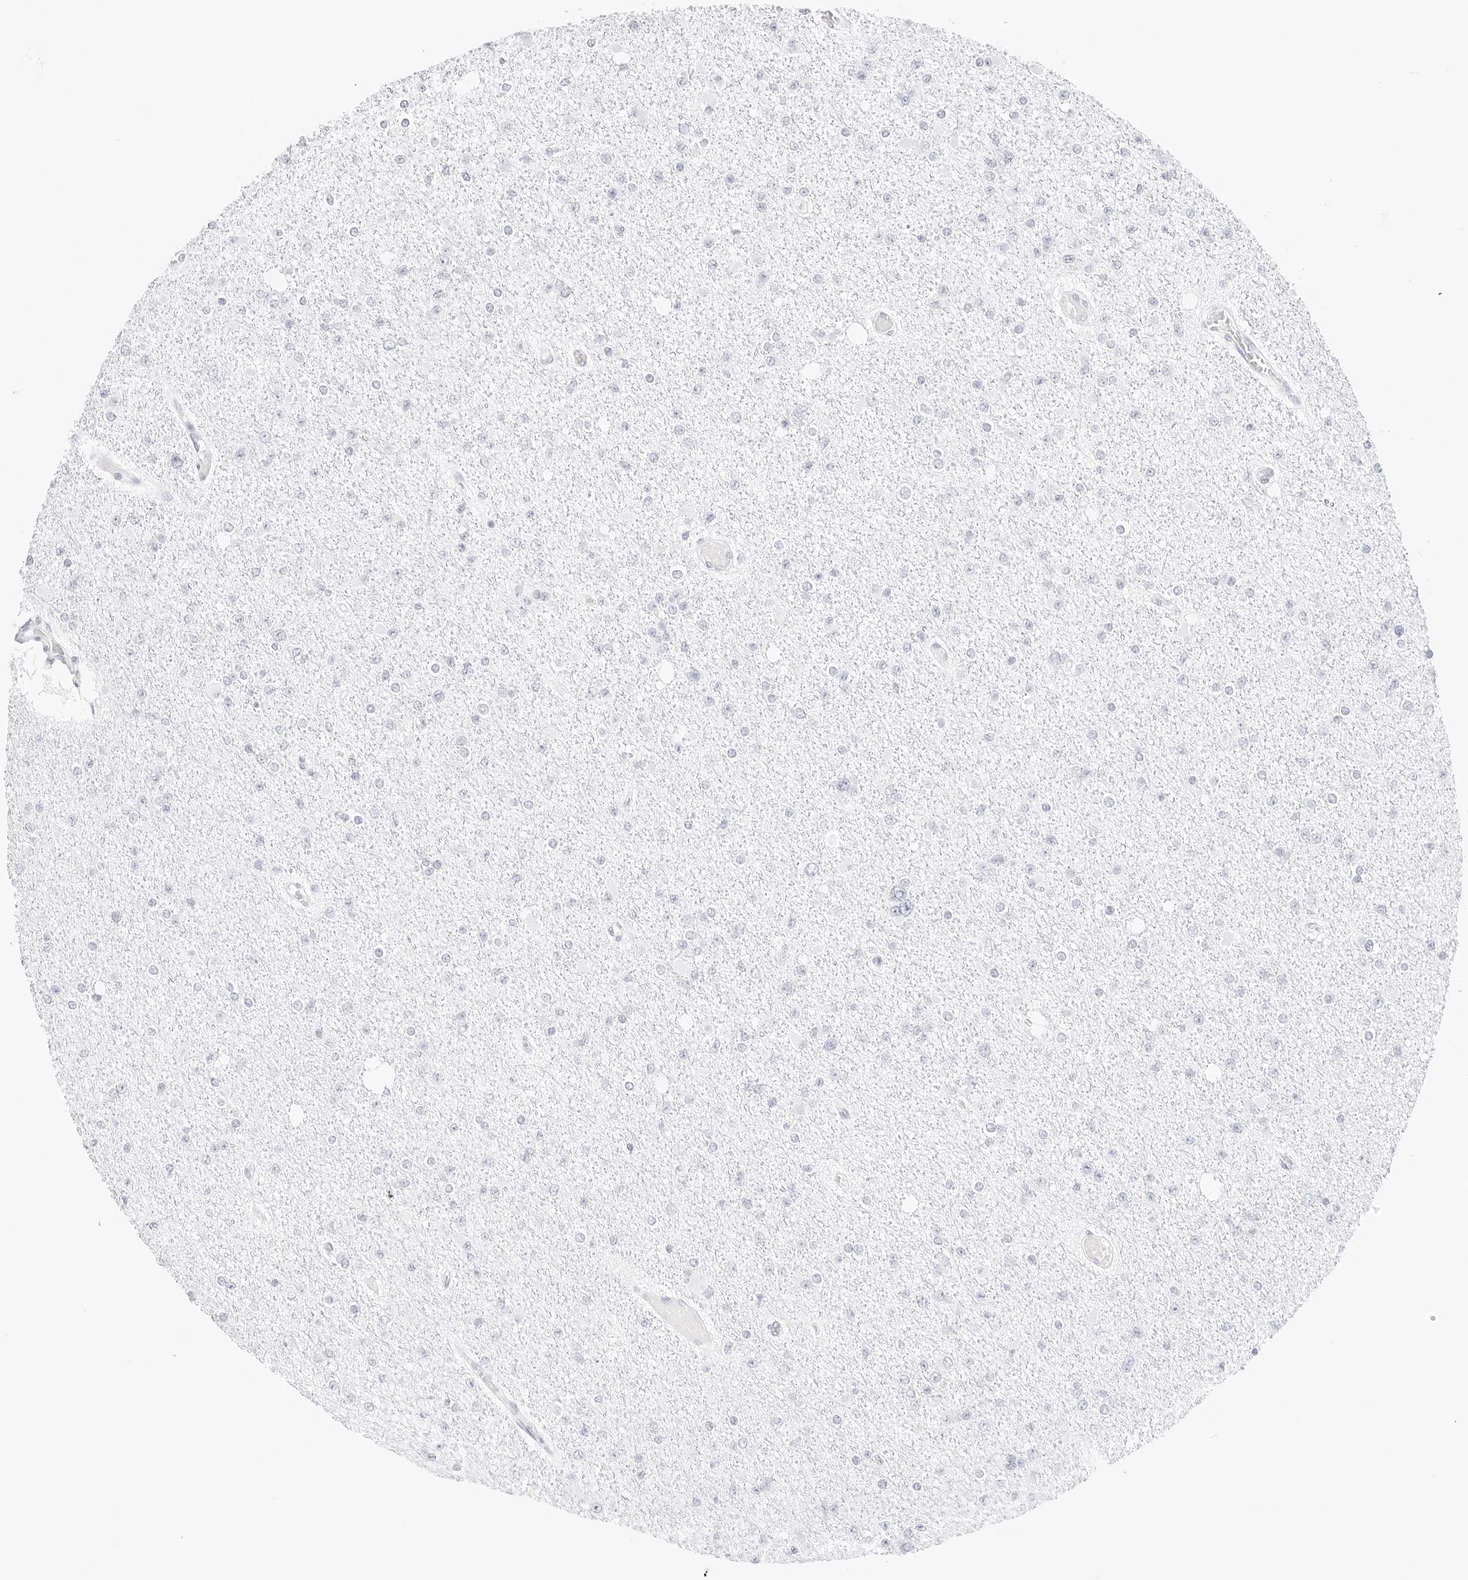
{"staining": {"intensity": "negative", "quantity": "none", "location": "none"}, "tissue": "glioma", "cell_type": "Tumor cells", "image_type": "cancer", "snomed": [{"axis": "morphology", "description": "Glioma, malignant, Low grade"}, {"axis": "topography", "description": "Brain"}], "caption": "The micrograph shows no significant expression in tumor cells of malignant glioma (low-grade). (Brightfield microscopy of DAB IHC at high magnification).", "gene": "CDH1", "patient": {"sex": "female", "age": 22}}